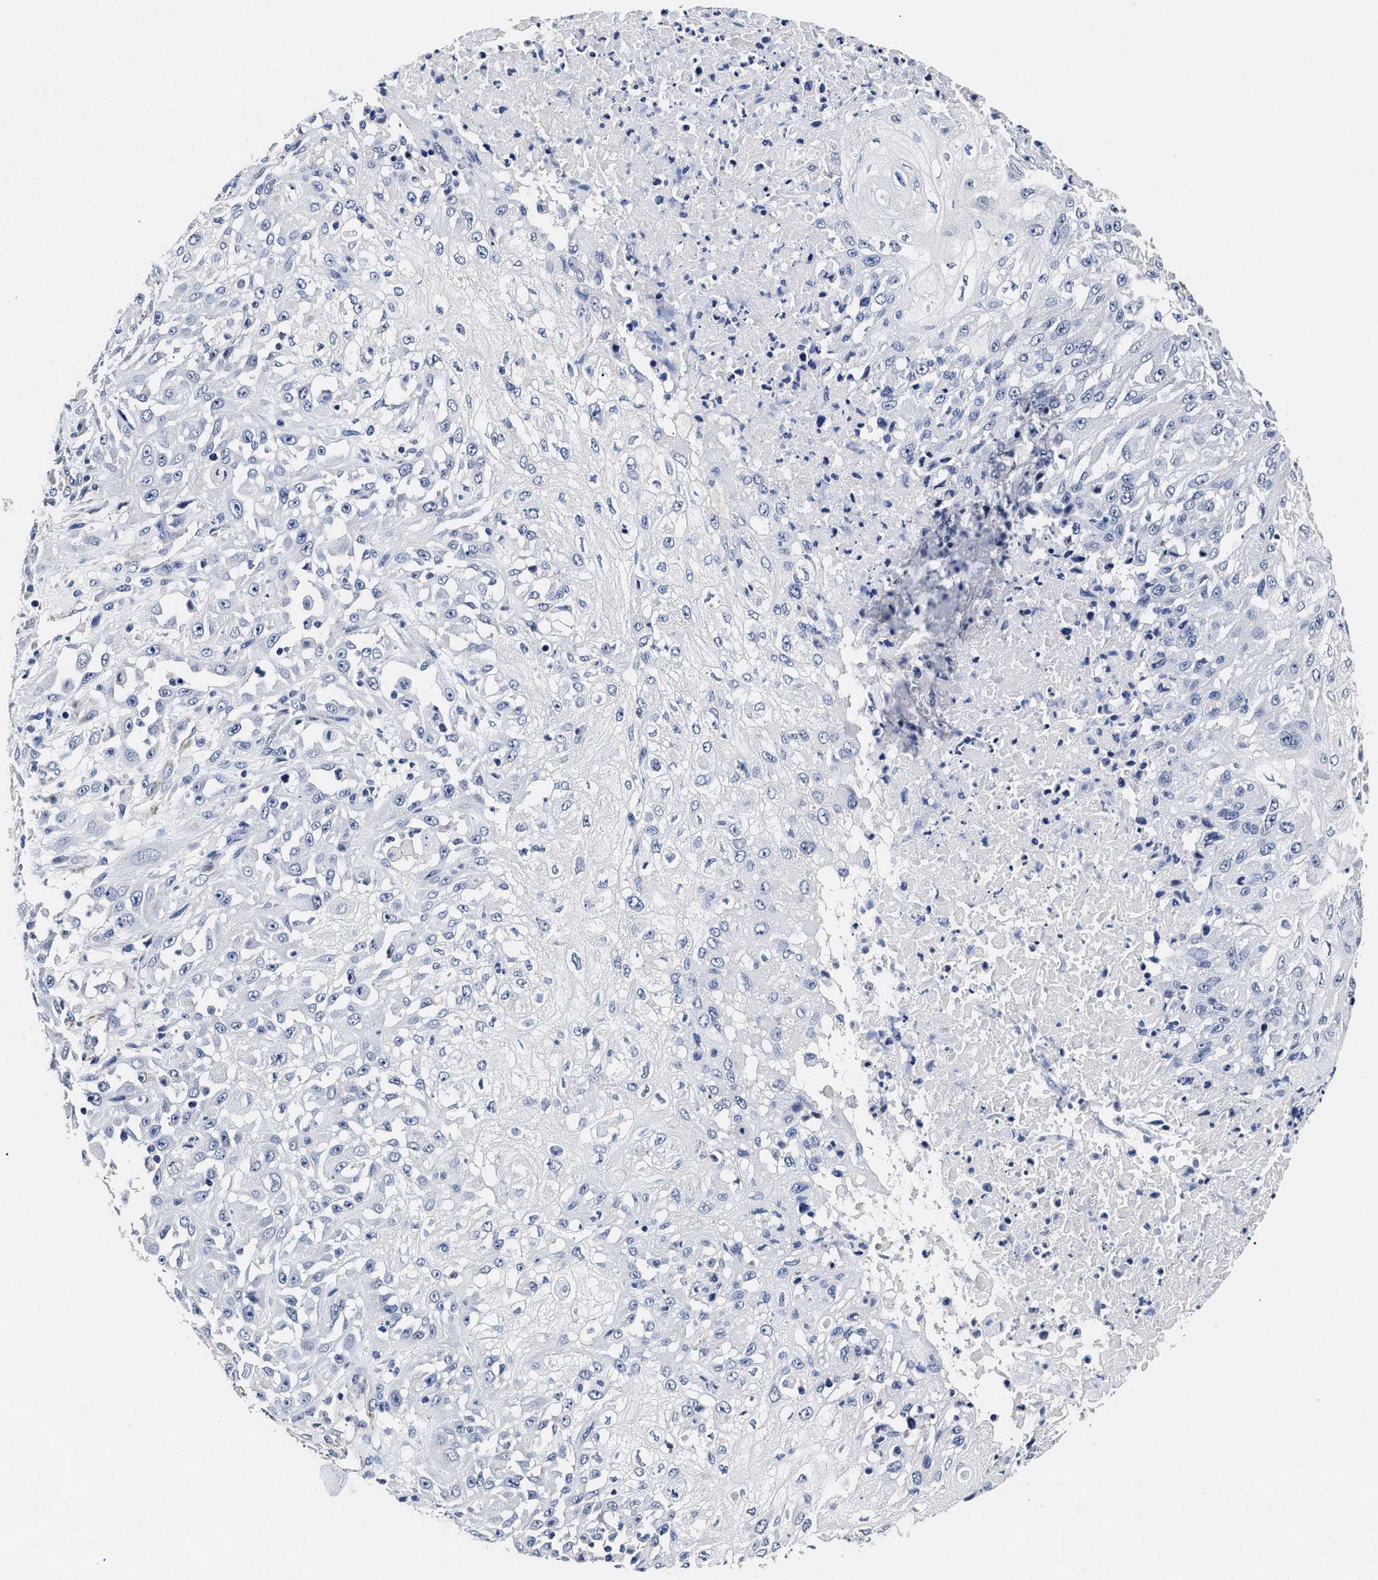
{"staining": {"intensity": "negative", "quantity": "none", "location": "none"}, "tissue": "skin cancer", "cell_type": "Tumor cells", "image_type": "cancer", "snomed": [{"axis": "morphology", "description": "Squamous cell carcinoma, NOS"}, {"axis": "morphology", "description": "Squamous cell carcinoma, metastatic, NOS"}, {"axis": "topography", "description": "Skin"}, {"axis": "topography", "description": "Lymph node"}], "caption": "An immunohistochemistry (IHC) micrograph of skin cancer (metastatic squamous cell carcinoma) is shown. There is no staining in tumor cells of skin cancer (metastatic squamous cell carcinoma). (DAB IHC visualized using brightfield microscopy, high magnification).", "gene": "OLFML2A", "patient": {"sex": "male", "age": 75}}